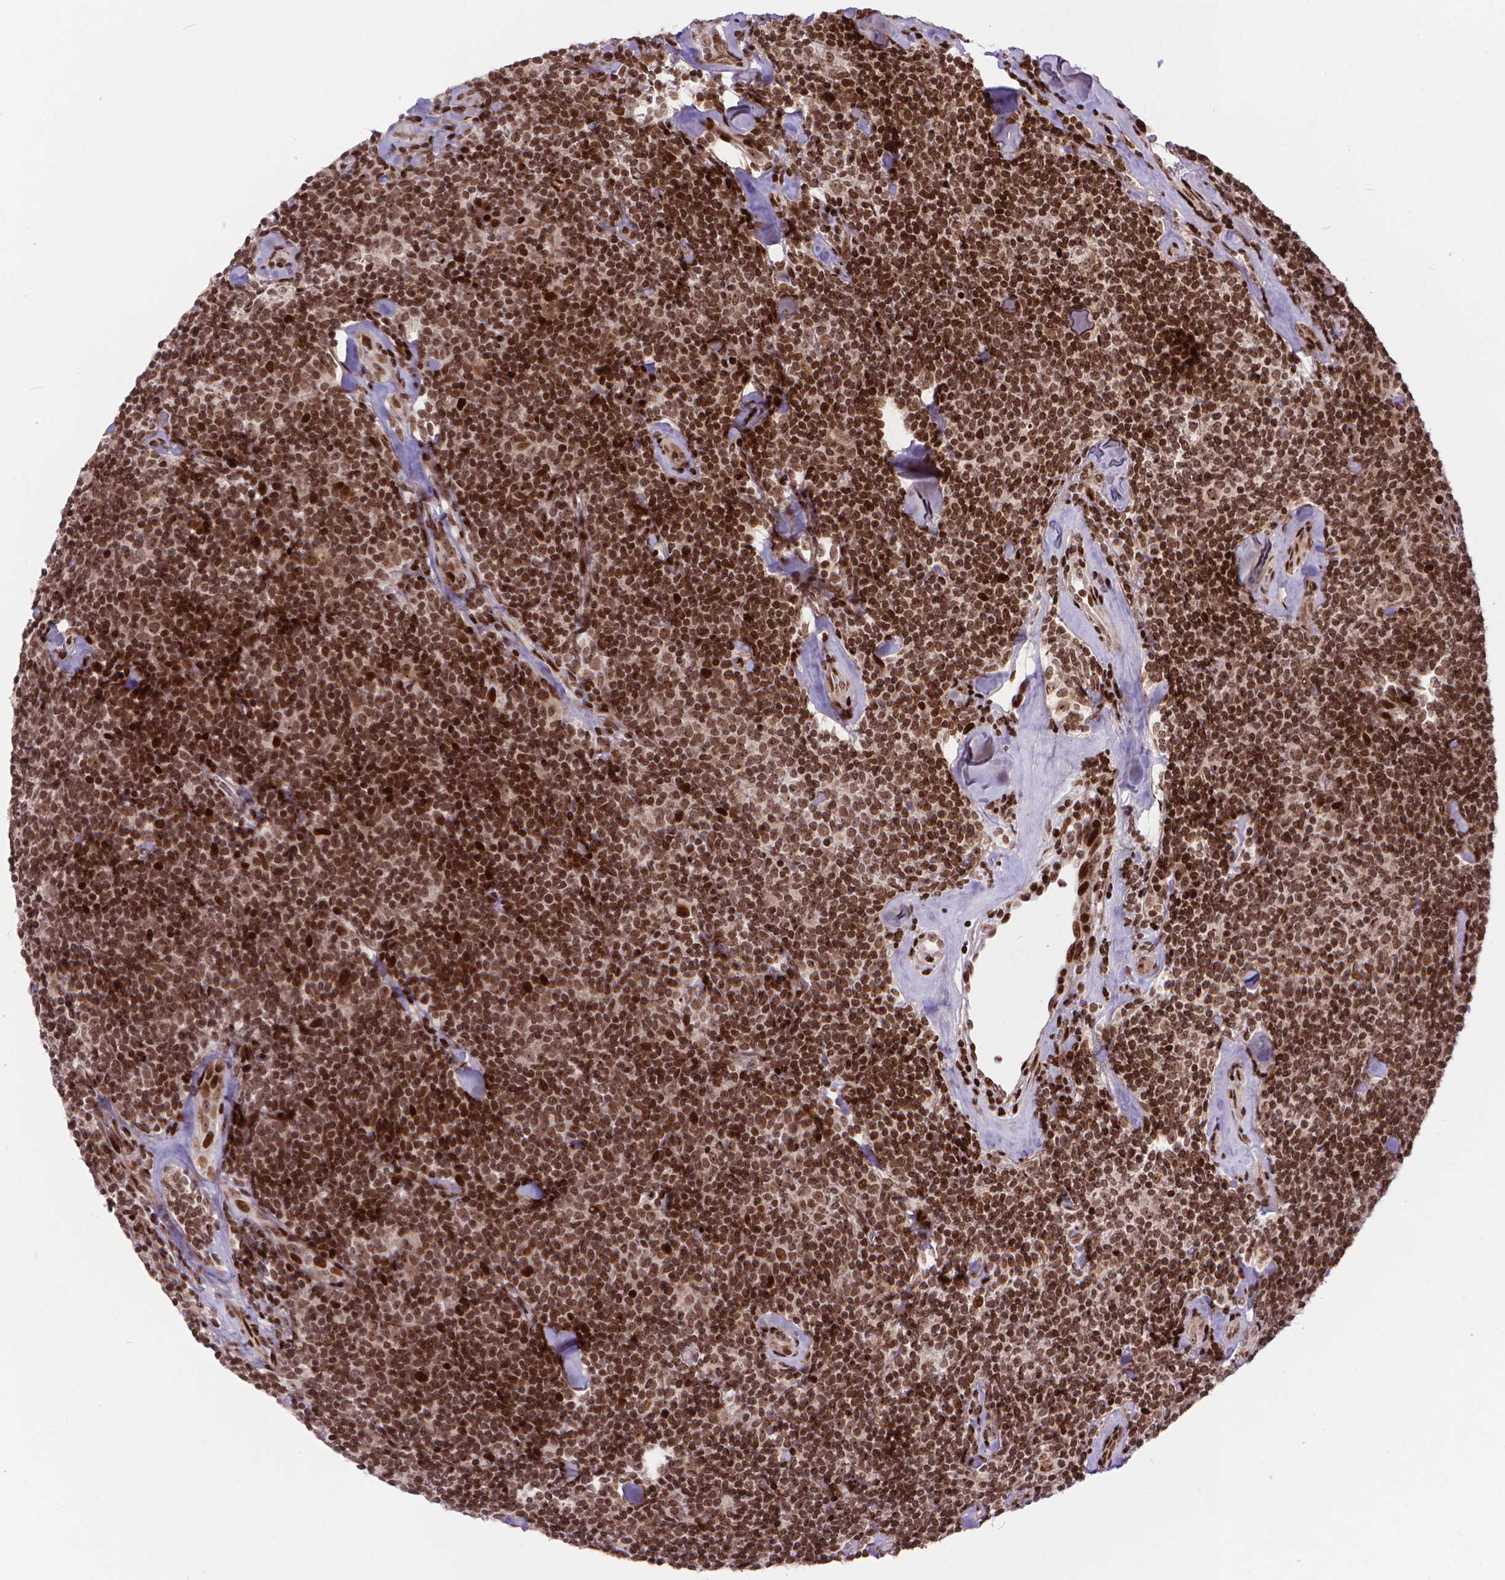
{"staining": {"intensity": "moderate", "quantity": ">75%", "location": "nuclear"}, "tissue": "lymphoma", "cell_type": "Tumor cells", "image_type": "cancer", "snomed": [{"axis": "morphology", "description": "Malignant lymphoma, non-Hodgkin's type, Low grade"}, {"axis": "topography", "description": "Lymph node"}], "caption": "Brown immunohistochemical staining in human lymphoma displays moderate nuclear staining in approximately >75% of tumor cells.", "gene": "AMER1", "patient": {"sex": "female", "age": 56}}